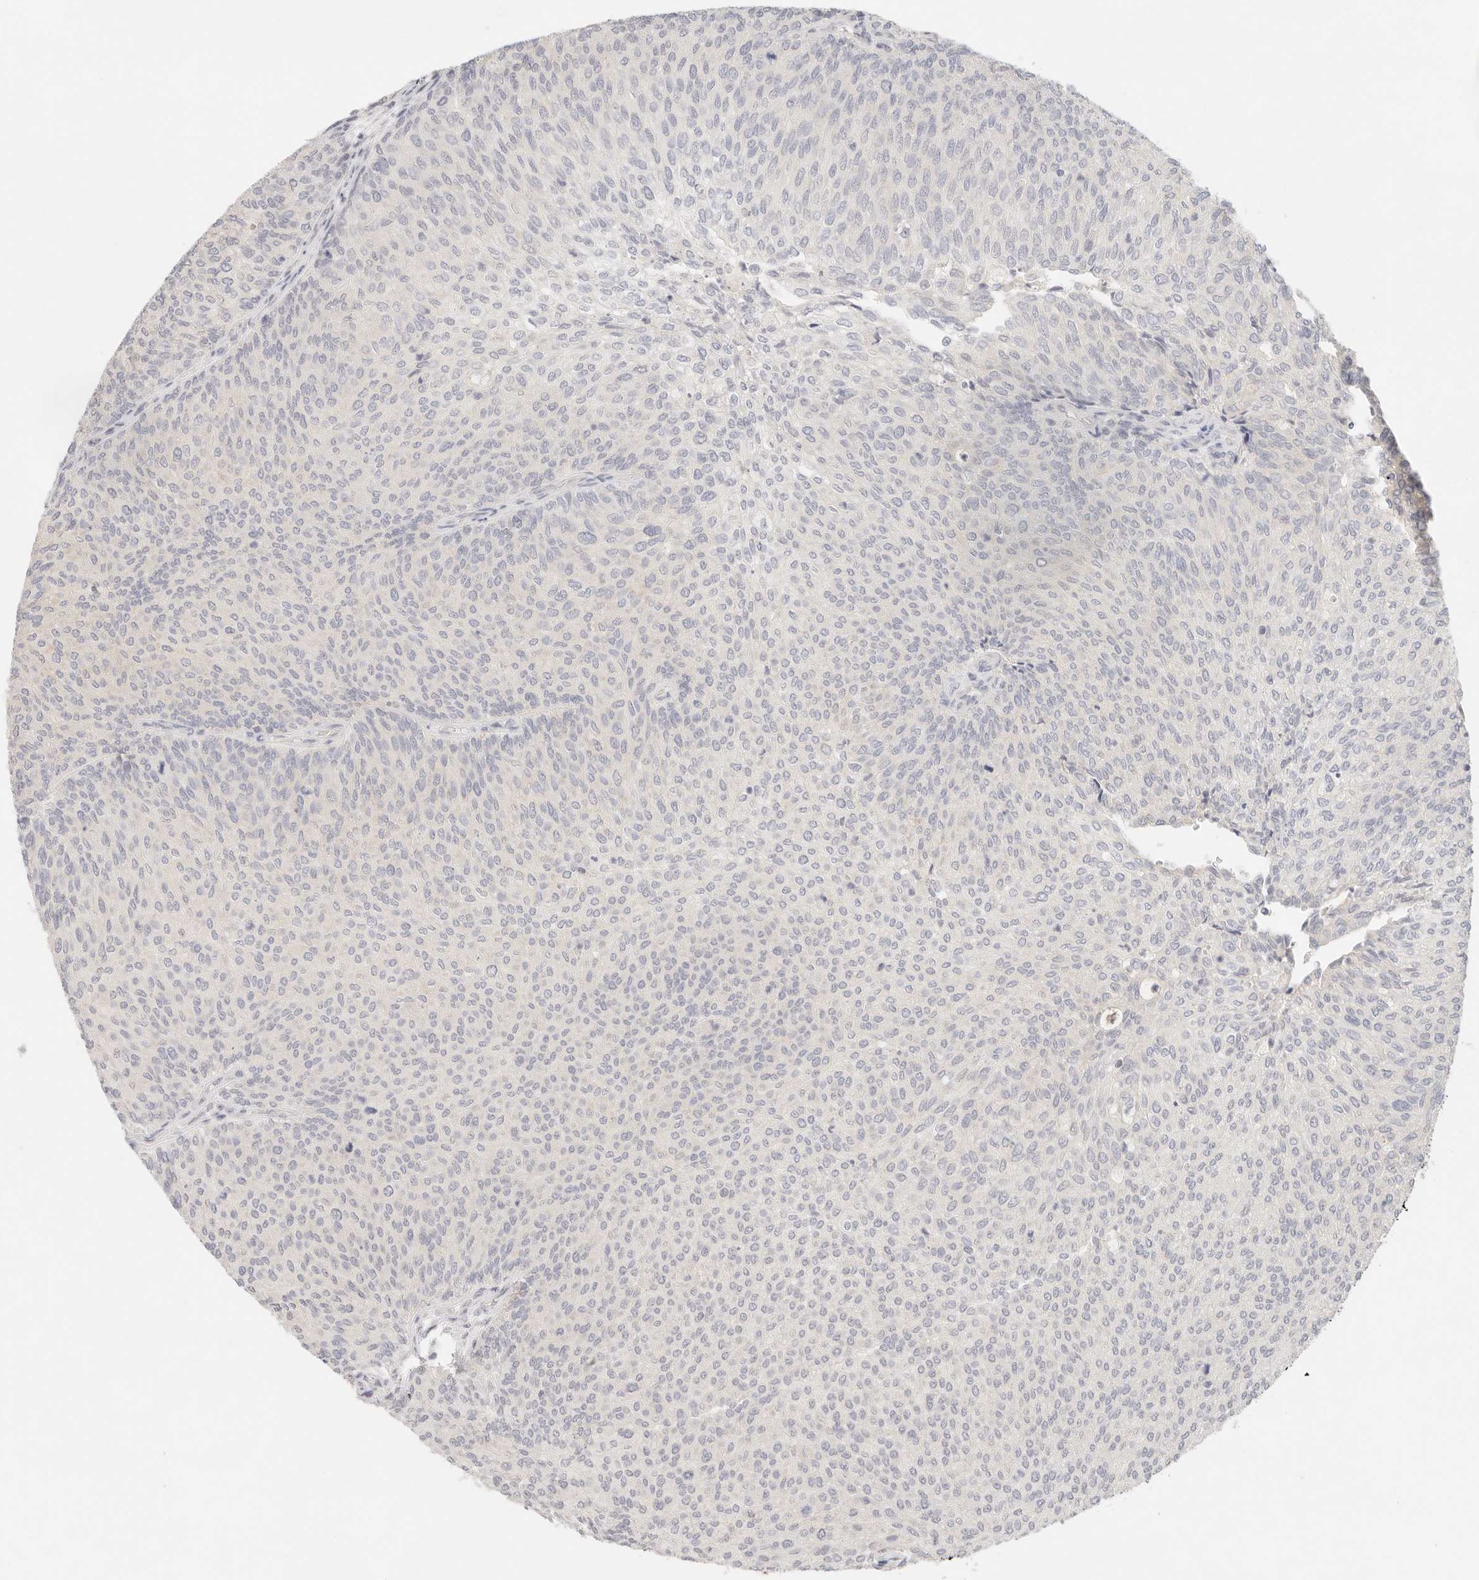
{"staining": {"intensity": "negative", "quantity": "none", "location": "none"}, "tissue": "urothelial cancer", "cell_type": "Tumor cells", "image_type": "cancer", "snomed": [{"axis": "morphology", "description": "Urothelial carcinoma, Low grade"}, {"axis": "topography", "description": "Urinary bladder"}], "caption": "Immunohistochemistry micrograph of neoplastic tissue: urothelial cancer stained with DAB demonstrates no significant protein staining in tumor cells.", "gene": "SPHK1", "patient": {"sex": "female", "age": 79}}